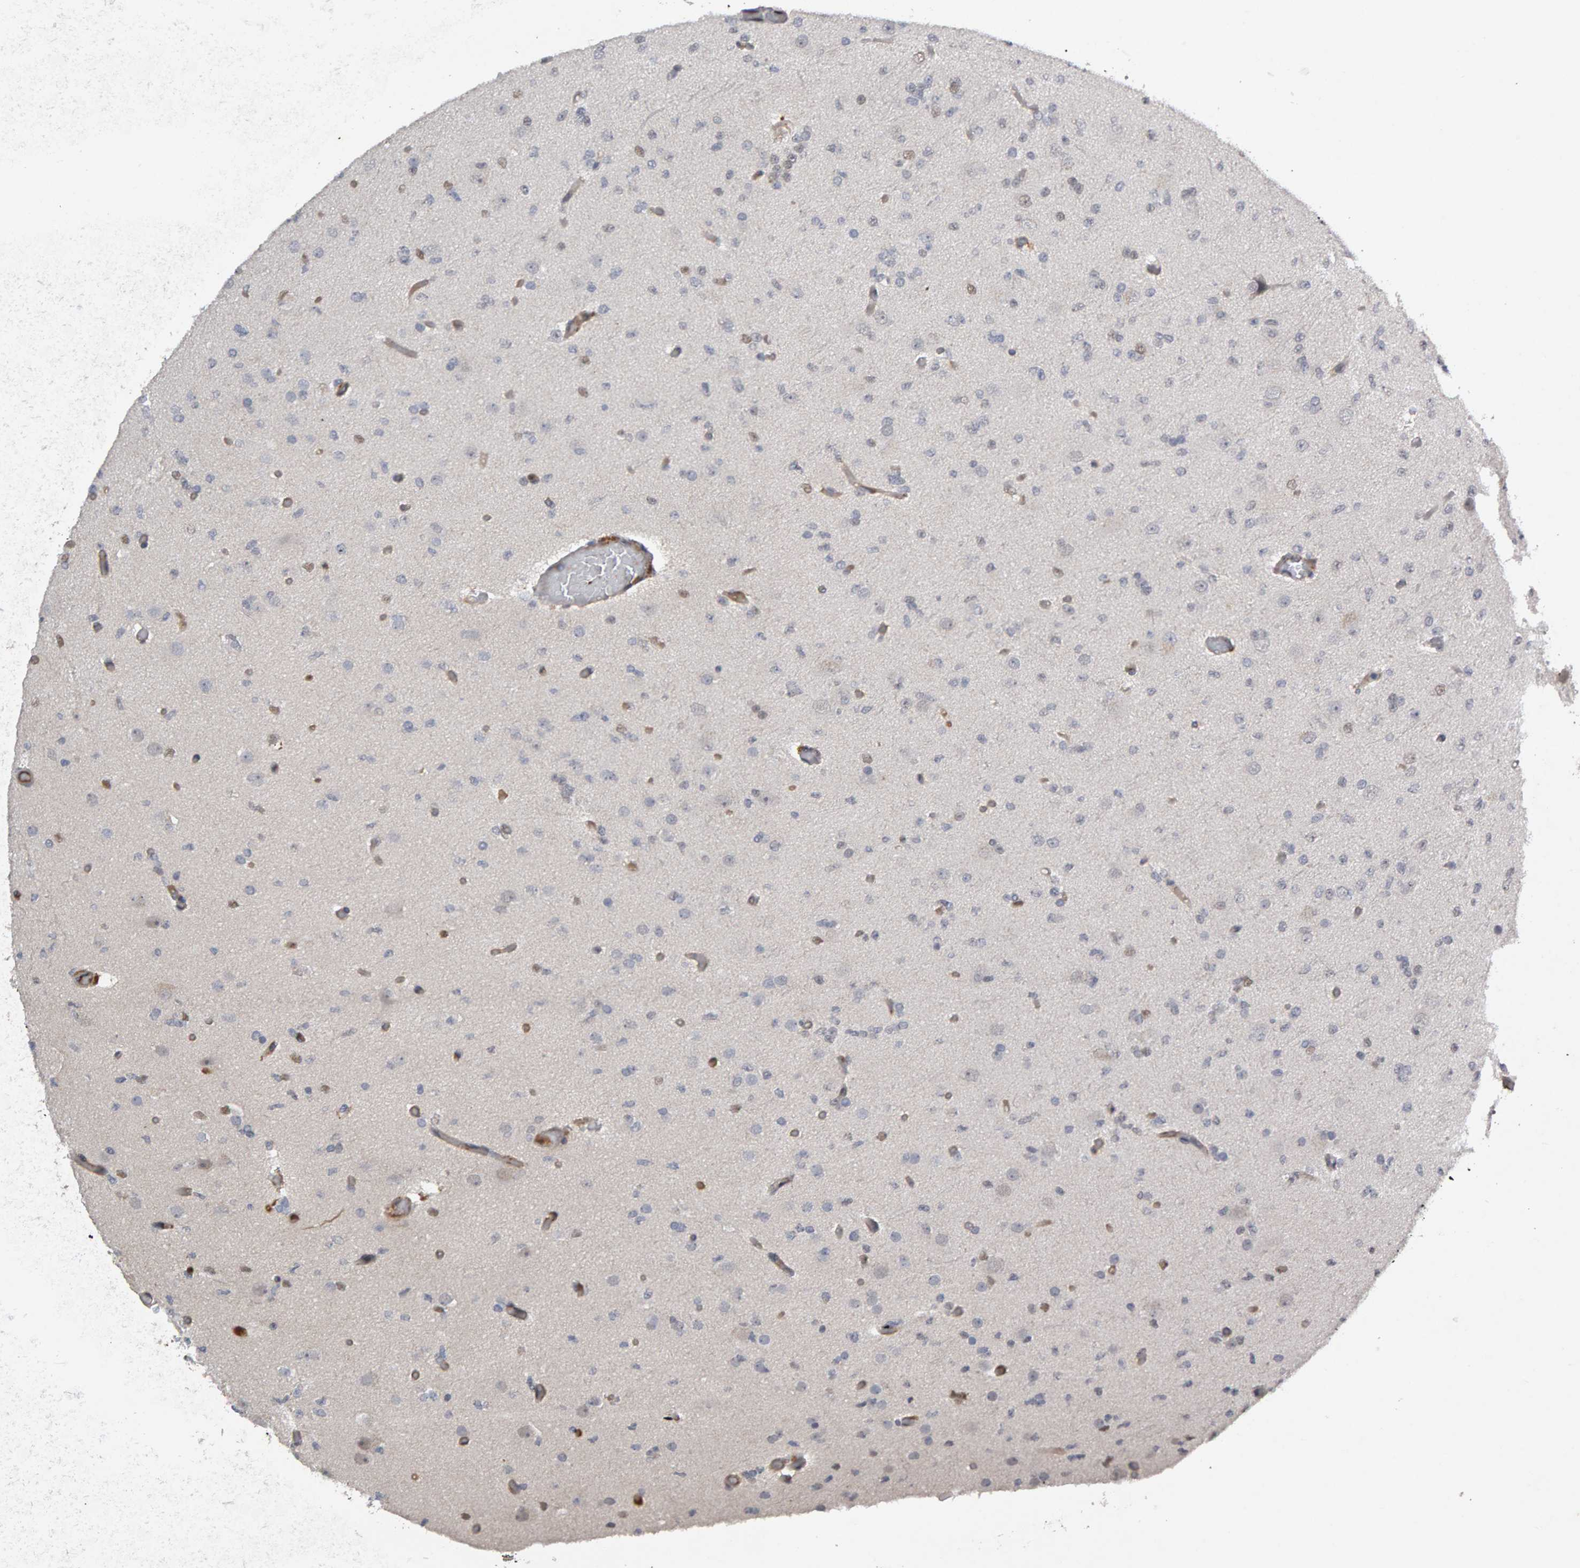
{"staining": {"intensity": "weak", "quantity": "<25%", "location": "nuclear"}, "tissue": "glioma", "cell_type": "Tumor cells", "image_type": "cancer", "snomed": [{"axis": "morphology", "description": "Glioma, malignant, Low grade"}, {"axis": "topography", "description": "Brain"}], "caption": "Human low-grade glioma (malignant) stained for a protein using immunohistochemistry reveals no positivity in tumor cells.", "gene": "IPO8", "patient": {"sex": "female", "age": 22}}